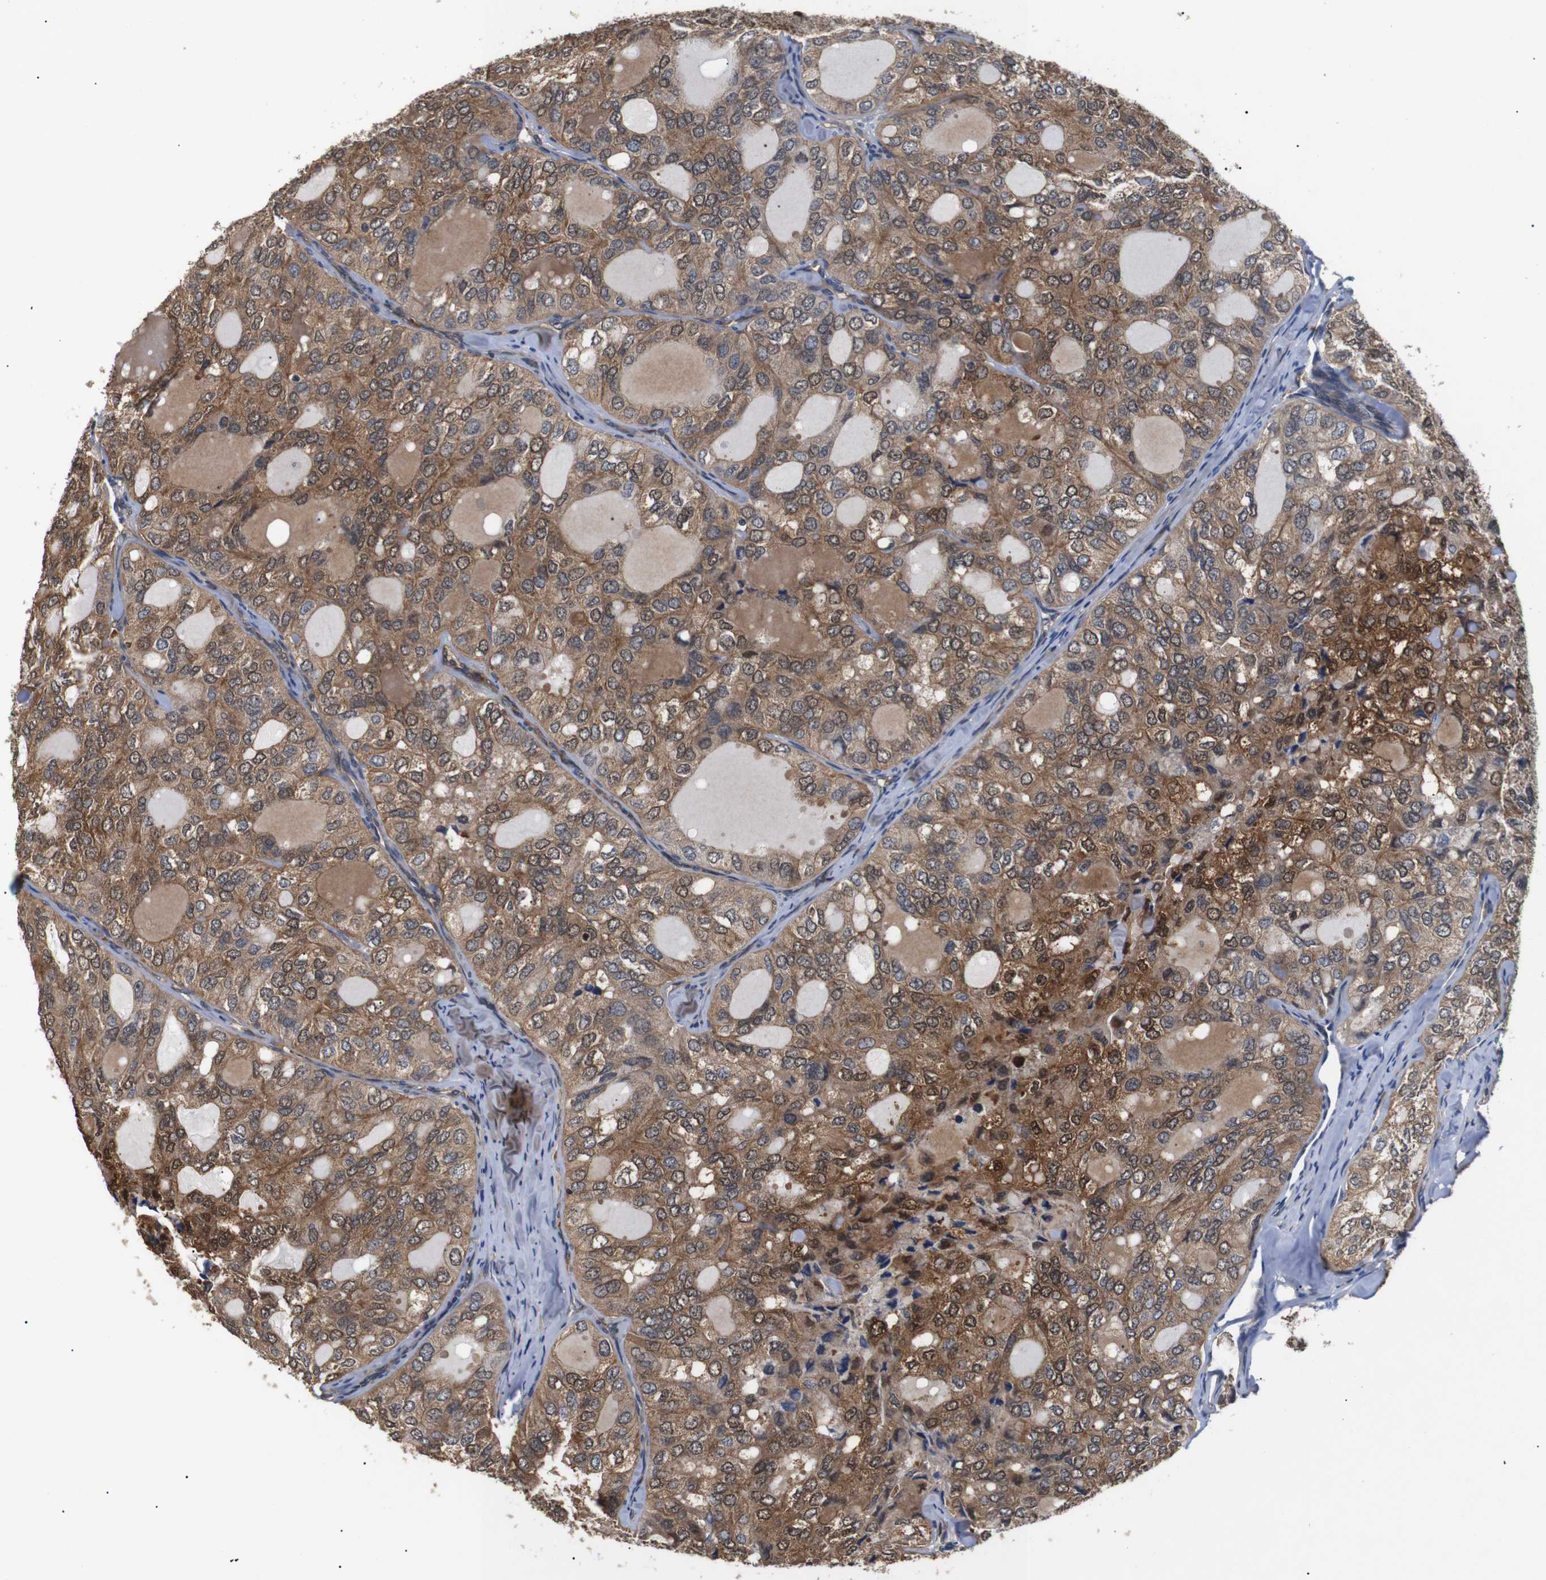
{"staining": {"intensity": "moderate", "quantity": ">75%", "location": "cytoplasmic/membranous"}, "tissue": "thyroid cancer", "cell_type": "Tumor cells", "image_type": "cancer", "snomed": [{"axis": "morphology", "description": "Follicular adenoma carcinoma, NOS"}, {"axis": "topography", "description": "Thyroid gland"}], "caption": "There is medium levels of moderate cytoplasmic/membranous staining in tumor cells of thyroid cancer (follicular adenoma carcinoma), as demonstrated by immunohistochemical staining (brown color).", "gene": "DDR1", "patient": {"sex": "male", "age": 75}}